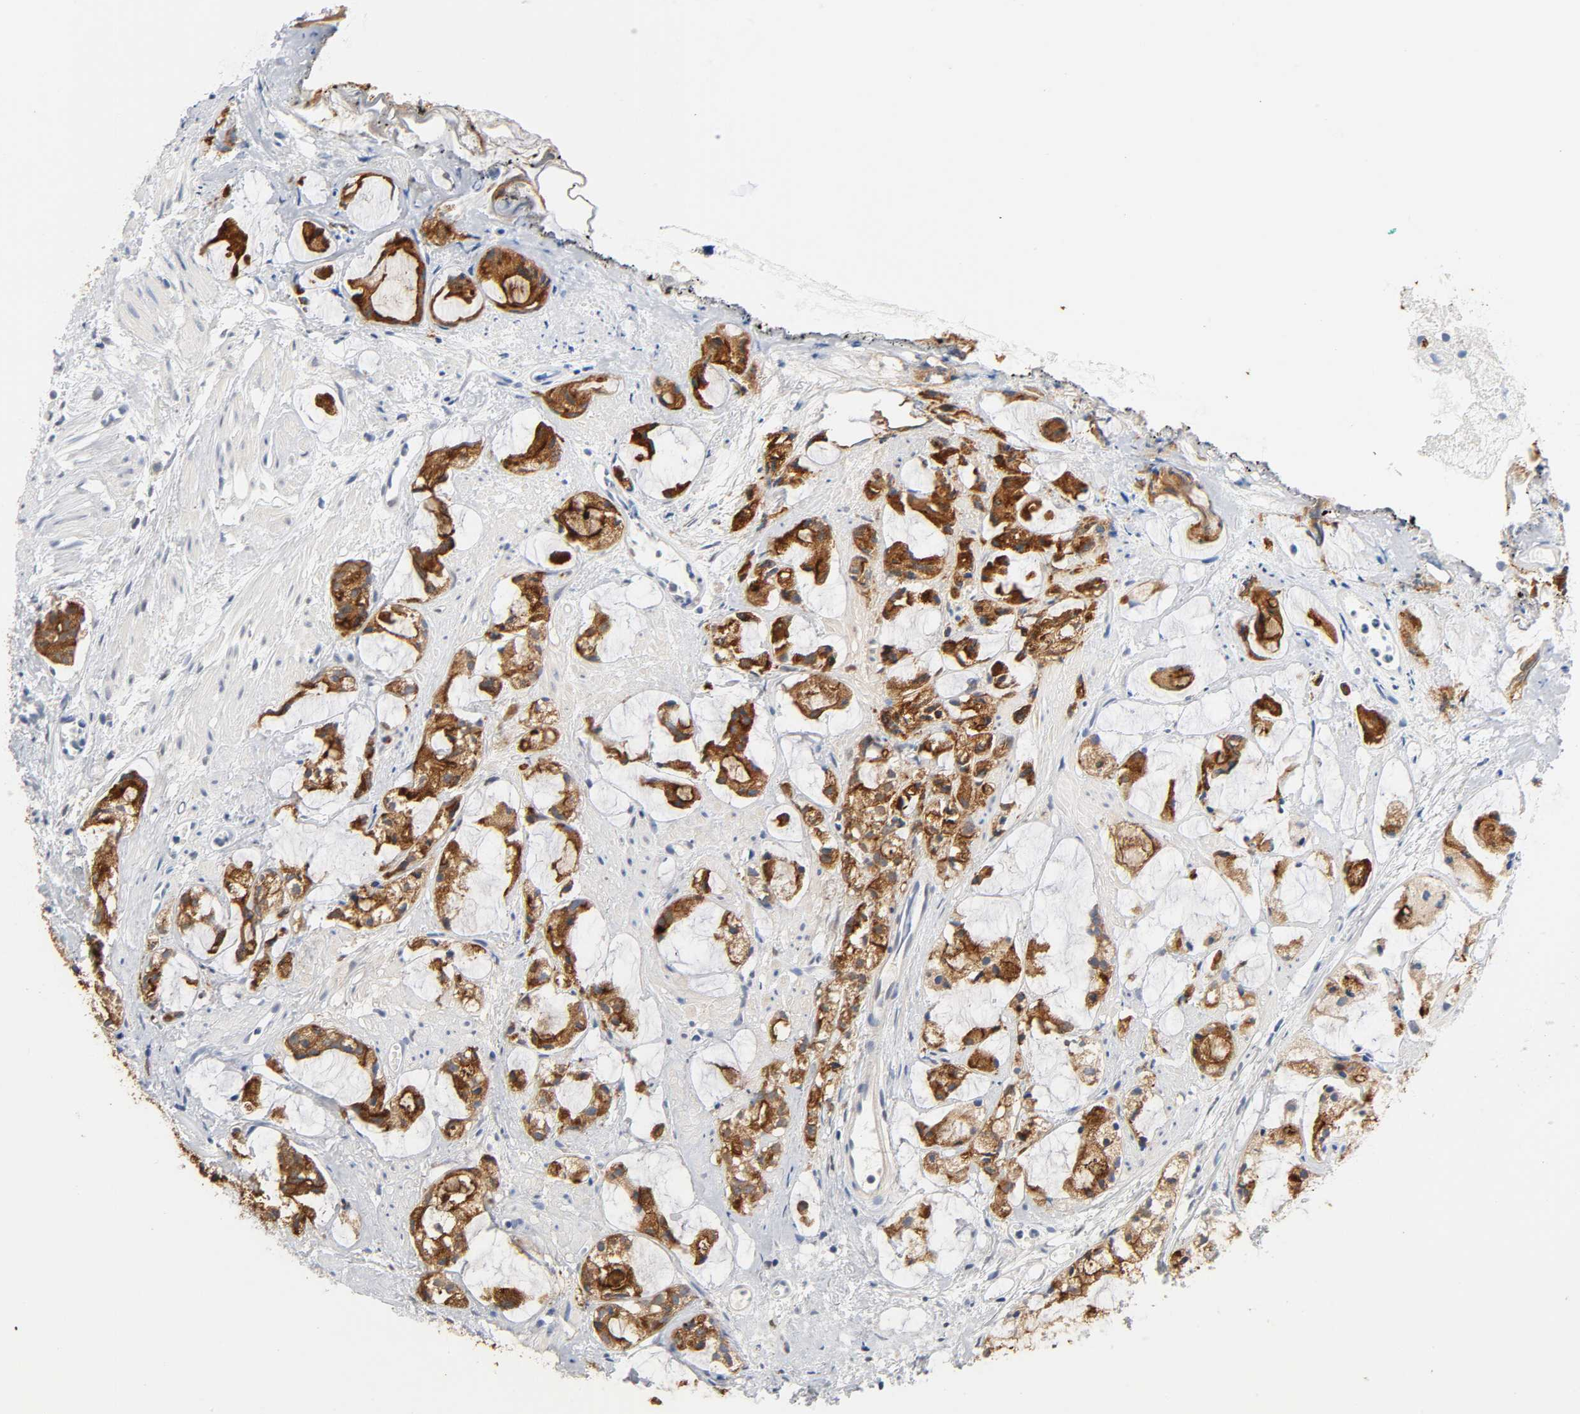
{"staining": {"intensity": "strong", "quantity": ">75%", "location": "cytoplasmic/membranous"}, "tissue": "prostate cancer", "cell_type": "Tumor cells", "image_type": "cancer", "snomed": [{"axis": "morphology", "description": "Adenocarcinoma, High grade"}, {"axis": "topography", "description": "Prostate"}], "caption": "Protein expression analysis of prostate adenocarcinoma (high-grade) exhibits strong cytoplasmic/membranous staining in approximately >75% of tumor cells. The staining is performed using DAB (3,3'-diaminobenzidine) brown chromogen to label protein expression. The nuclei are counter-stained blue using hematoxylin.", "gene": "ACP3", "patient": {"sex": "male", "age": 85}}